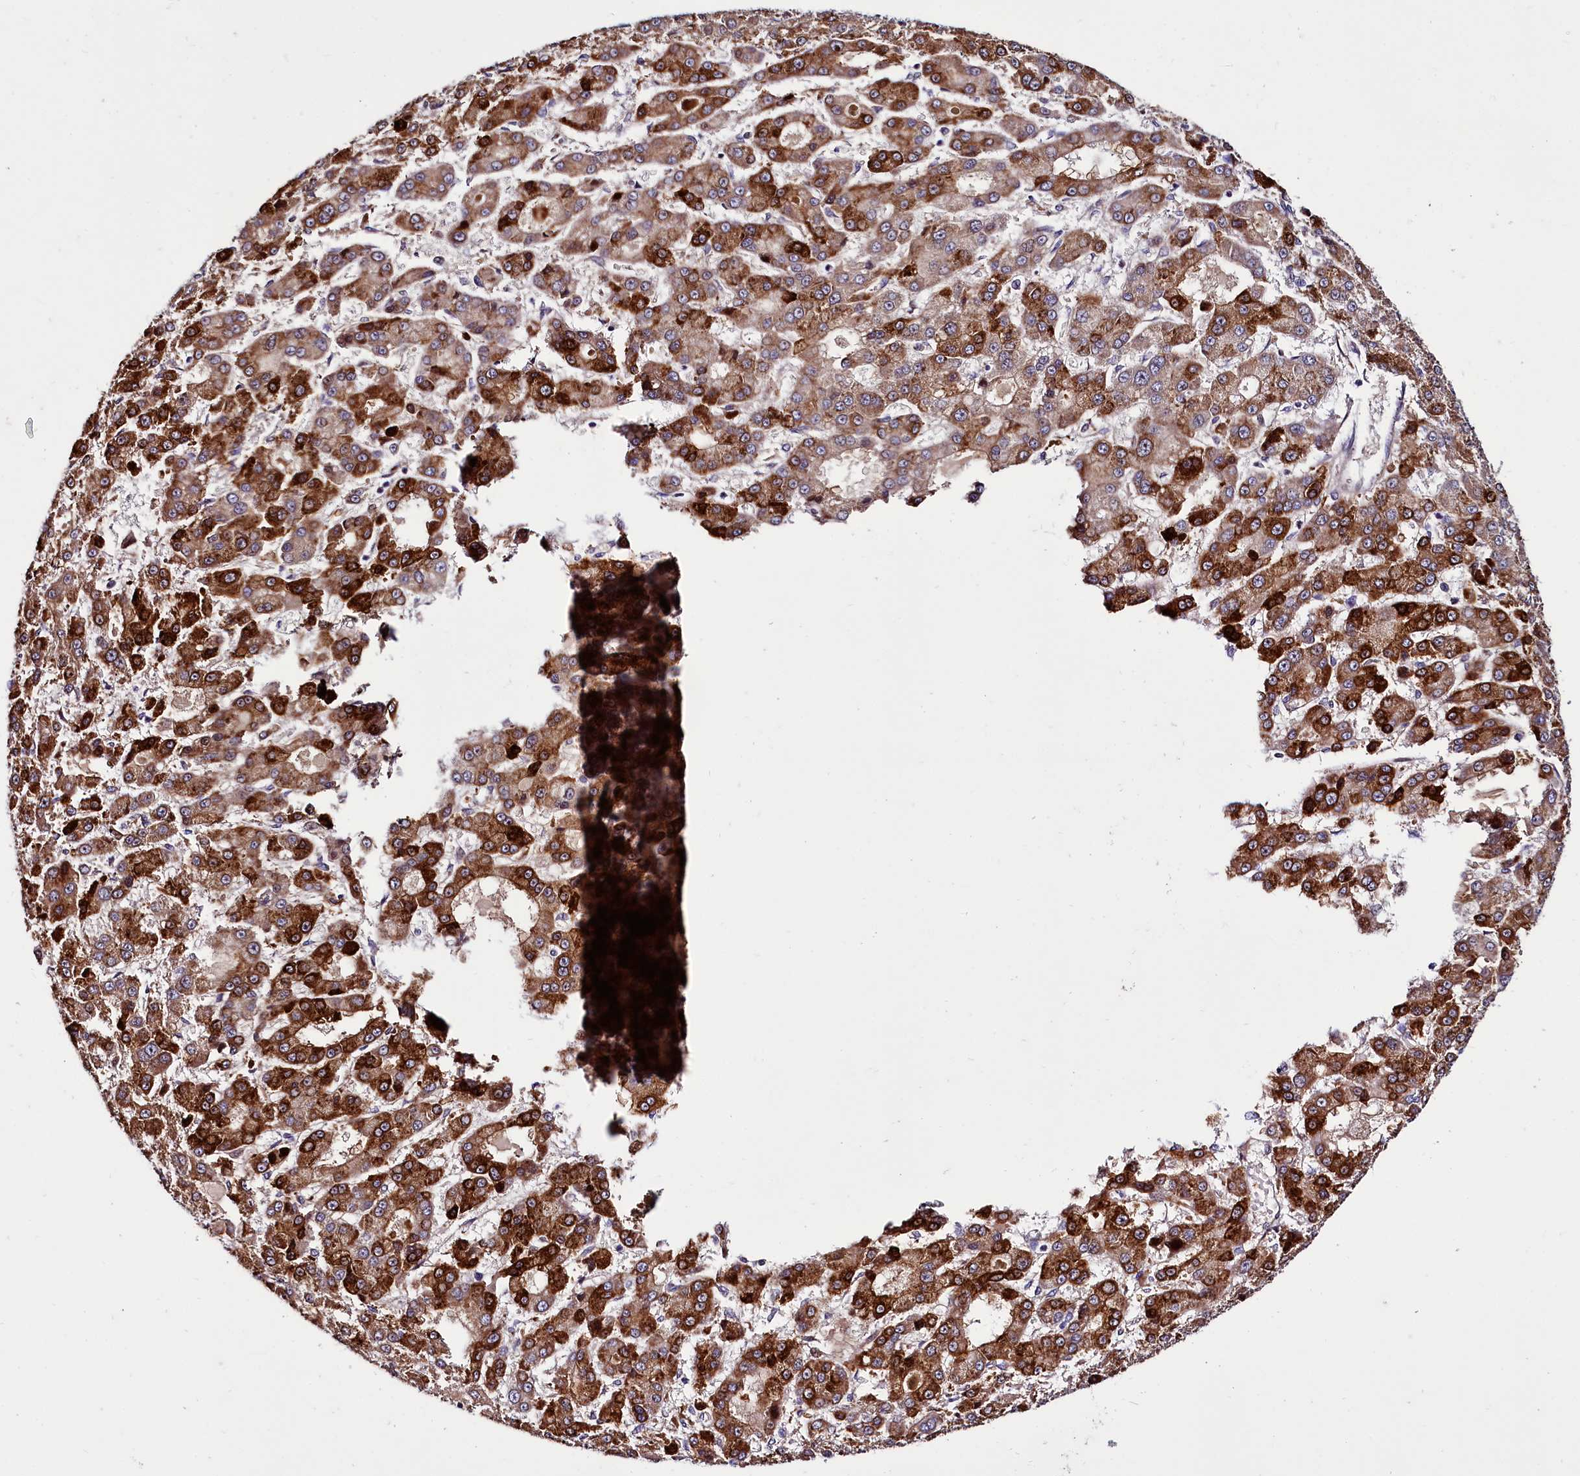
{"staining": {"intensity": "strong", "quantity": ">75%", "location": "cytoplasmic/membranous"}, "tissue": "liver cancer", "cell_type": "Tumor cells", "image_type": "cancer", "snomed": [{"axis": "morphology", "description": "Carcinoma, Hepatocellular, NOS"}, {"axis": "topography", "description": "Liver"}], "caption": "The histopathology image shows immunohistochemical staining of hepatocellular carcinoma (liver). There is strong cytoplasmic/membranous staining is present in about >75% of tumor cells.", "gene": "PDZRN3", "patient": {"sex": "male", "age": 70}}